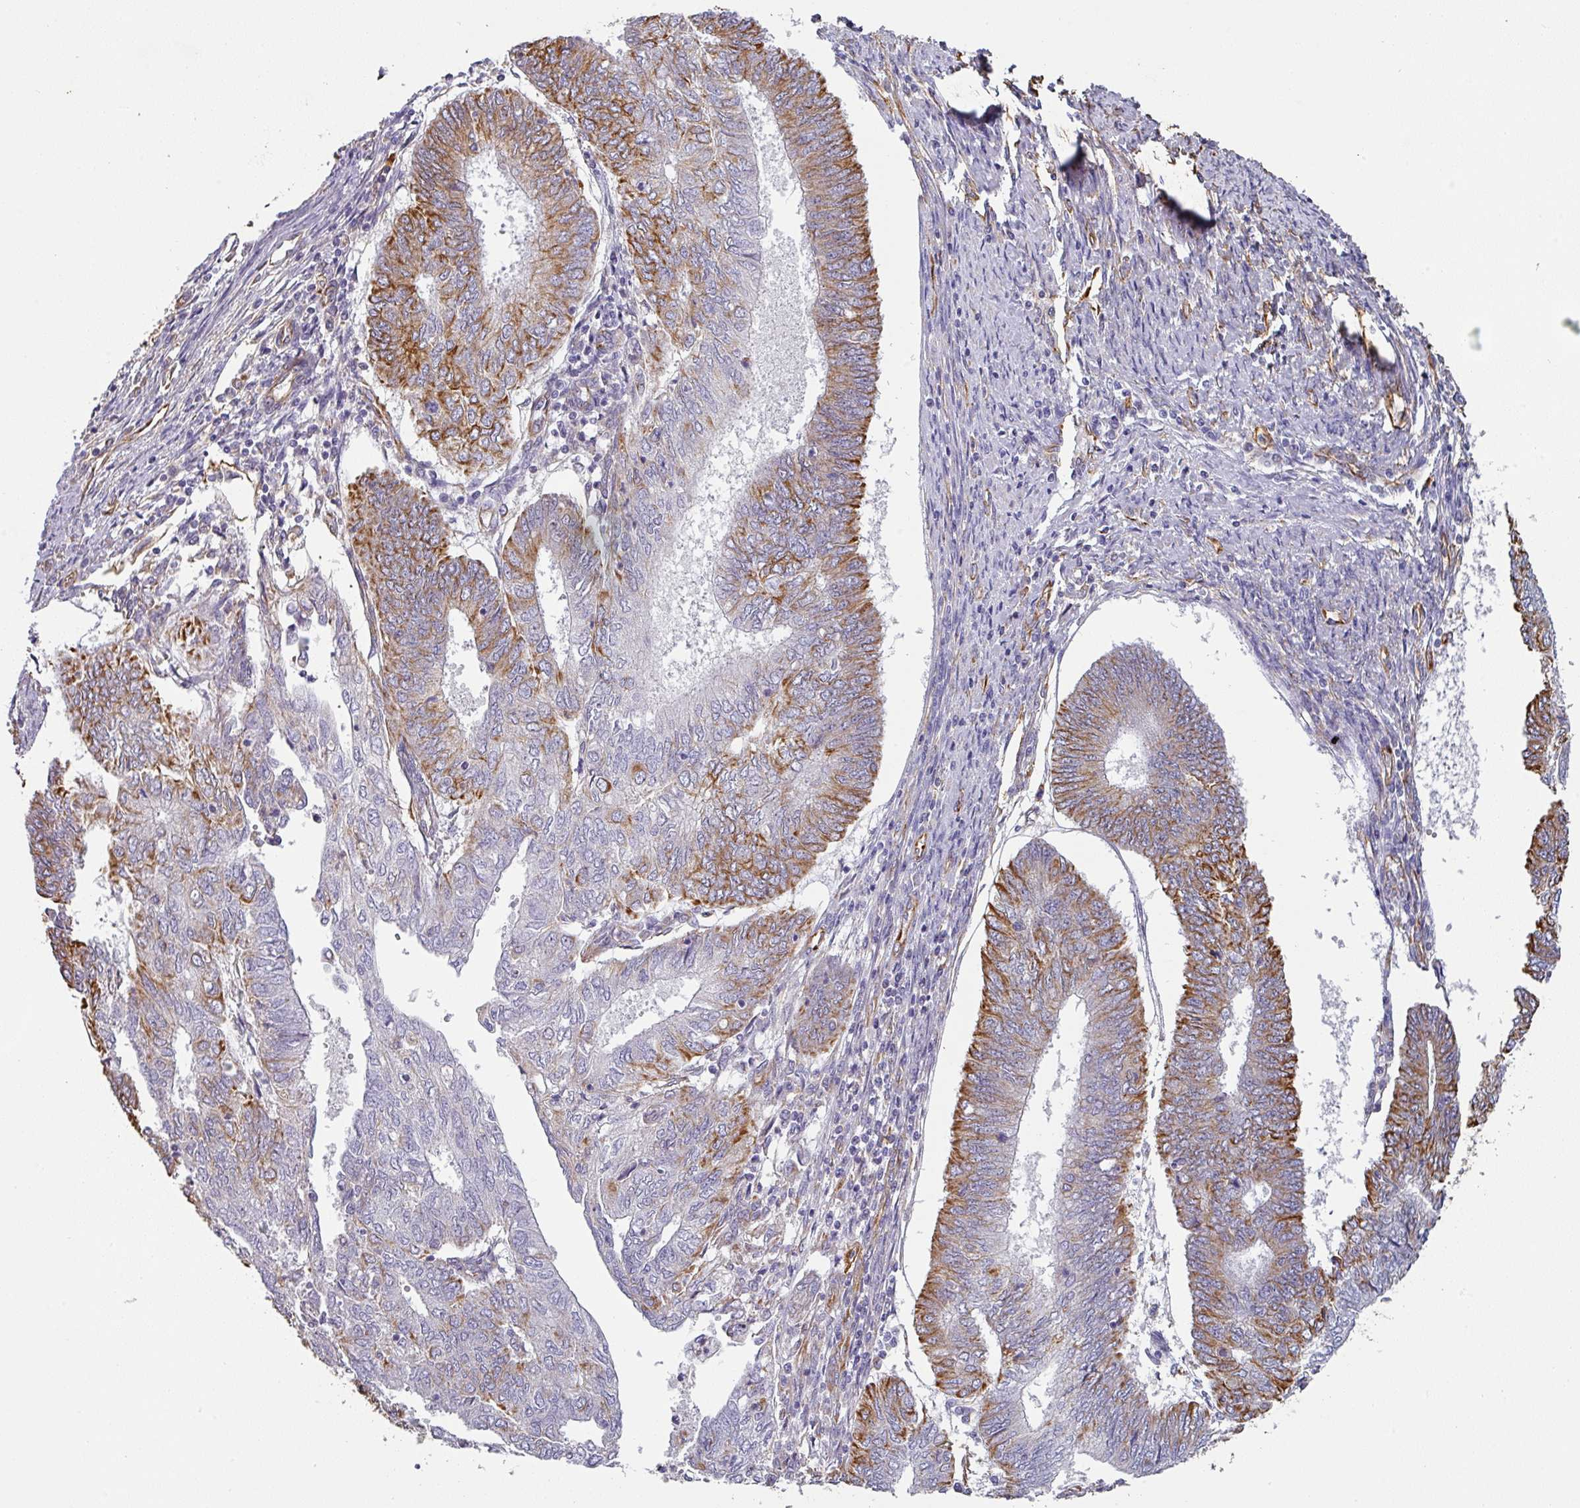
{"staining": {"intensity": "moderate", "quantity": "25%-75%", "location": "cytoplasmic/membranous"}, "tissue": "endometrial cancer", "cell_type": "Tumor cells", "image_type": "cancer", "snomed": [{"axis": "morphology", "description": "Adenocarcinoma, NOS"}, {"axis": "topography", "description": "Endometrium"}], "caption": "DAB (3,3'-diaminobenzidine) immunohistochemical staining of endometrial cancer demonstrates moderate cytoplasmic/membranous protein expression in about 25%-75% of tumor cells.", "gene": "ZNF280C", "patient": {"sex": "female", "age": 68}}